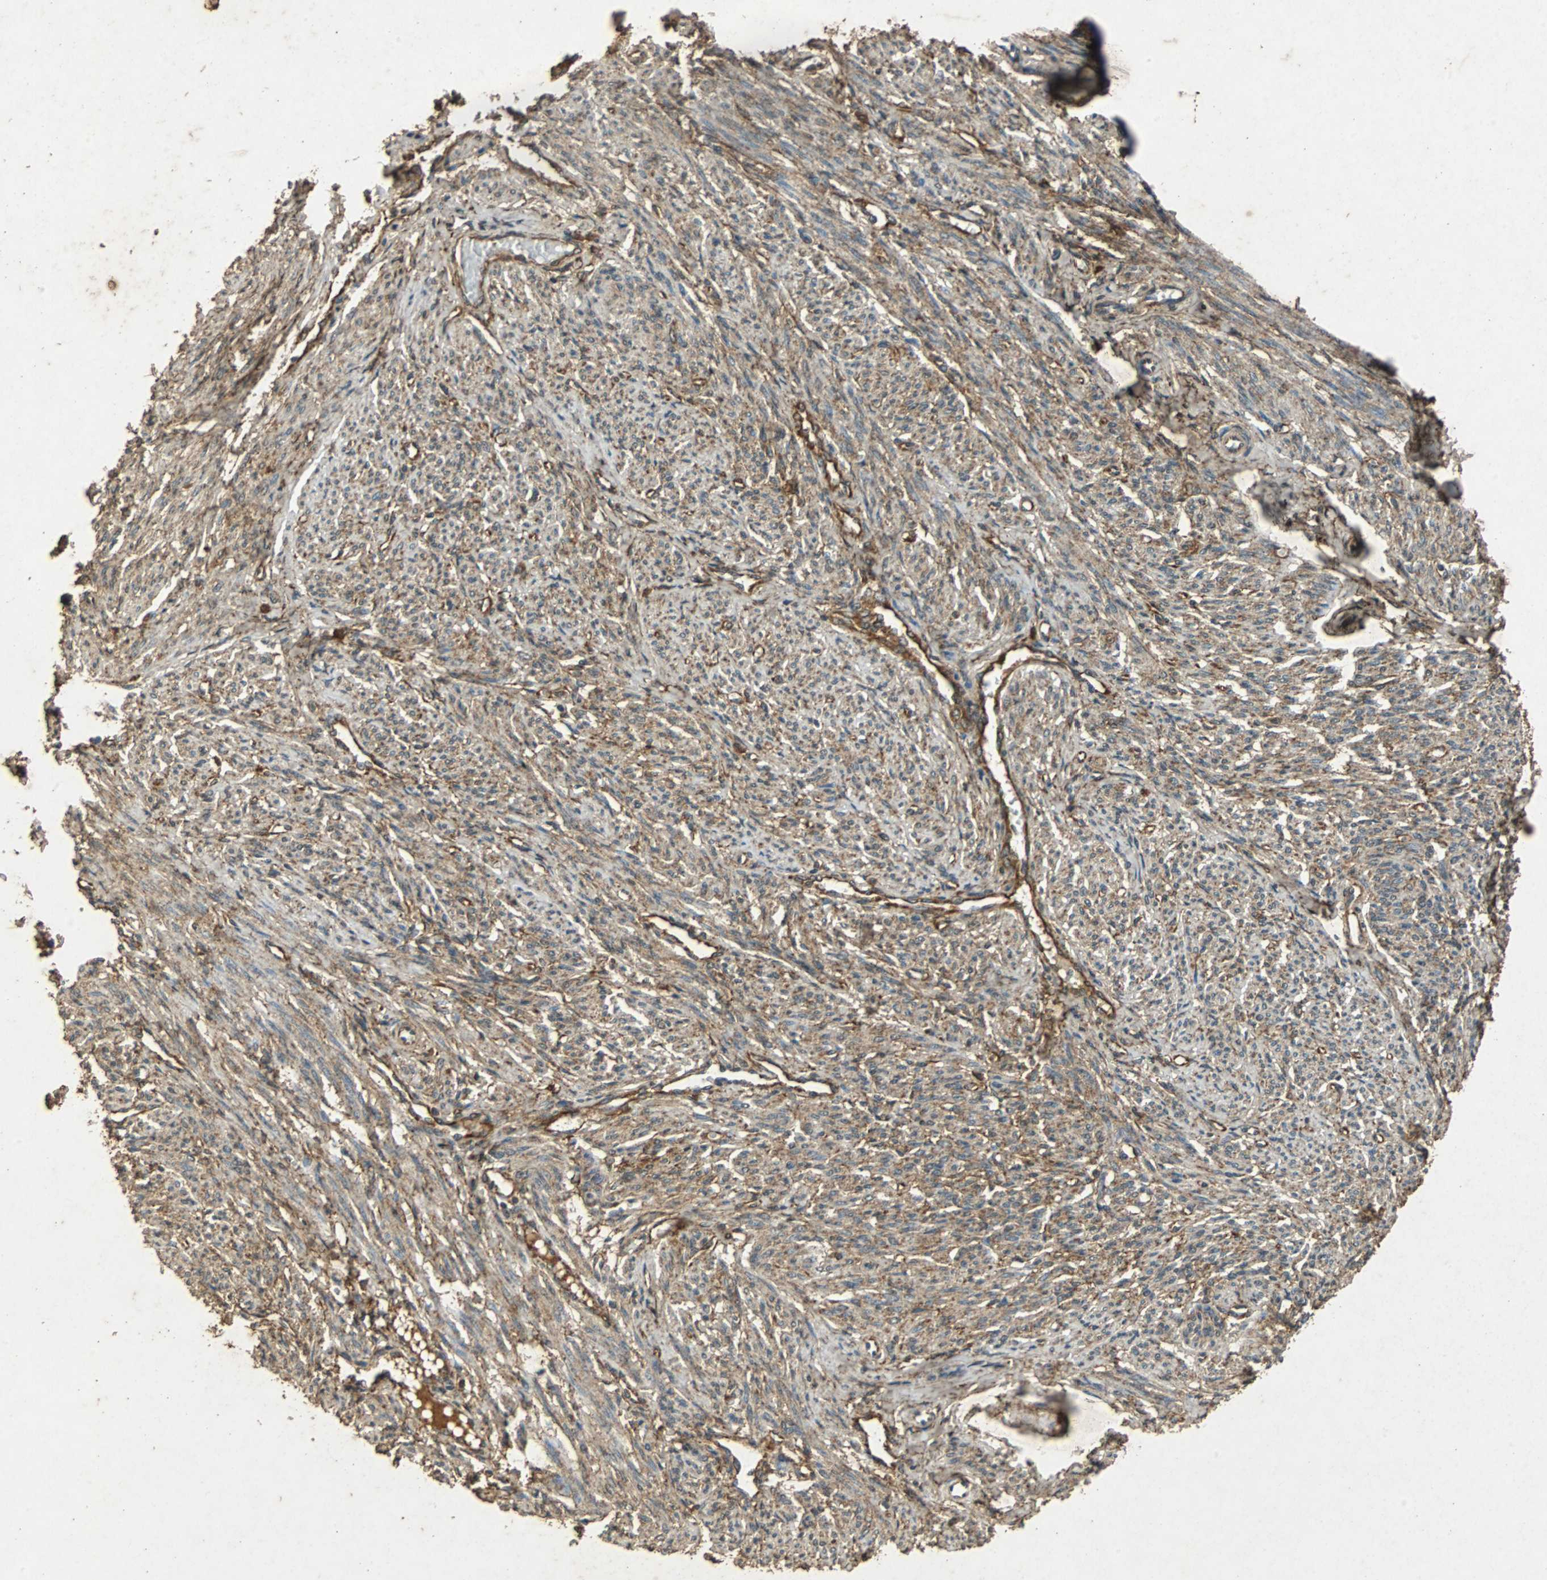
{"staining": {"intensity": "moderate", "quantity": ">75%", "location": "cytoplasmic/membranous"}, "tissue": "smooth muscle", "cell_type": "Smooth muscle cells", "image_type": "normal", "snomed": [{"axis": "morphology", "description": "Normal tissue, NOS"}, {"axis": "topography", "description": "Smooth muscle"}], "caption": "This micrograph shows immunohistochemistry staining of unremarkable human smooth muscle, with medium moderate cytoplasmic/membranous positivity in approximately >75% of smooth muscle cells.", "gene": "NAA10", "patient": {"sex": "female", "age": 65}}